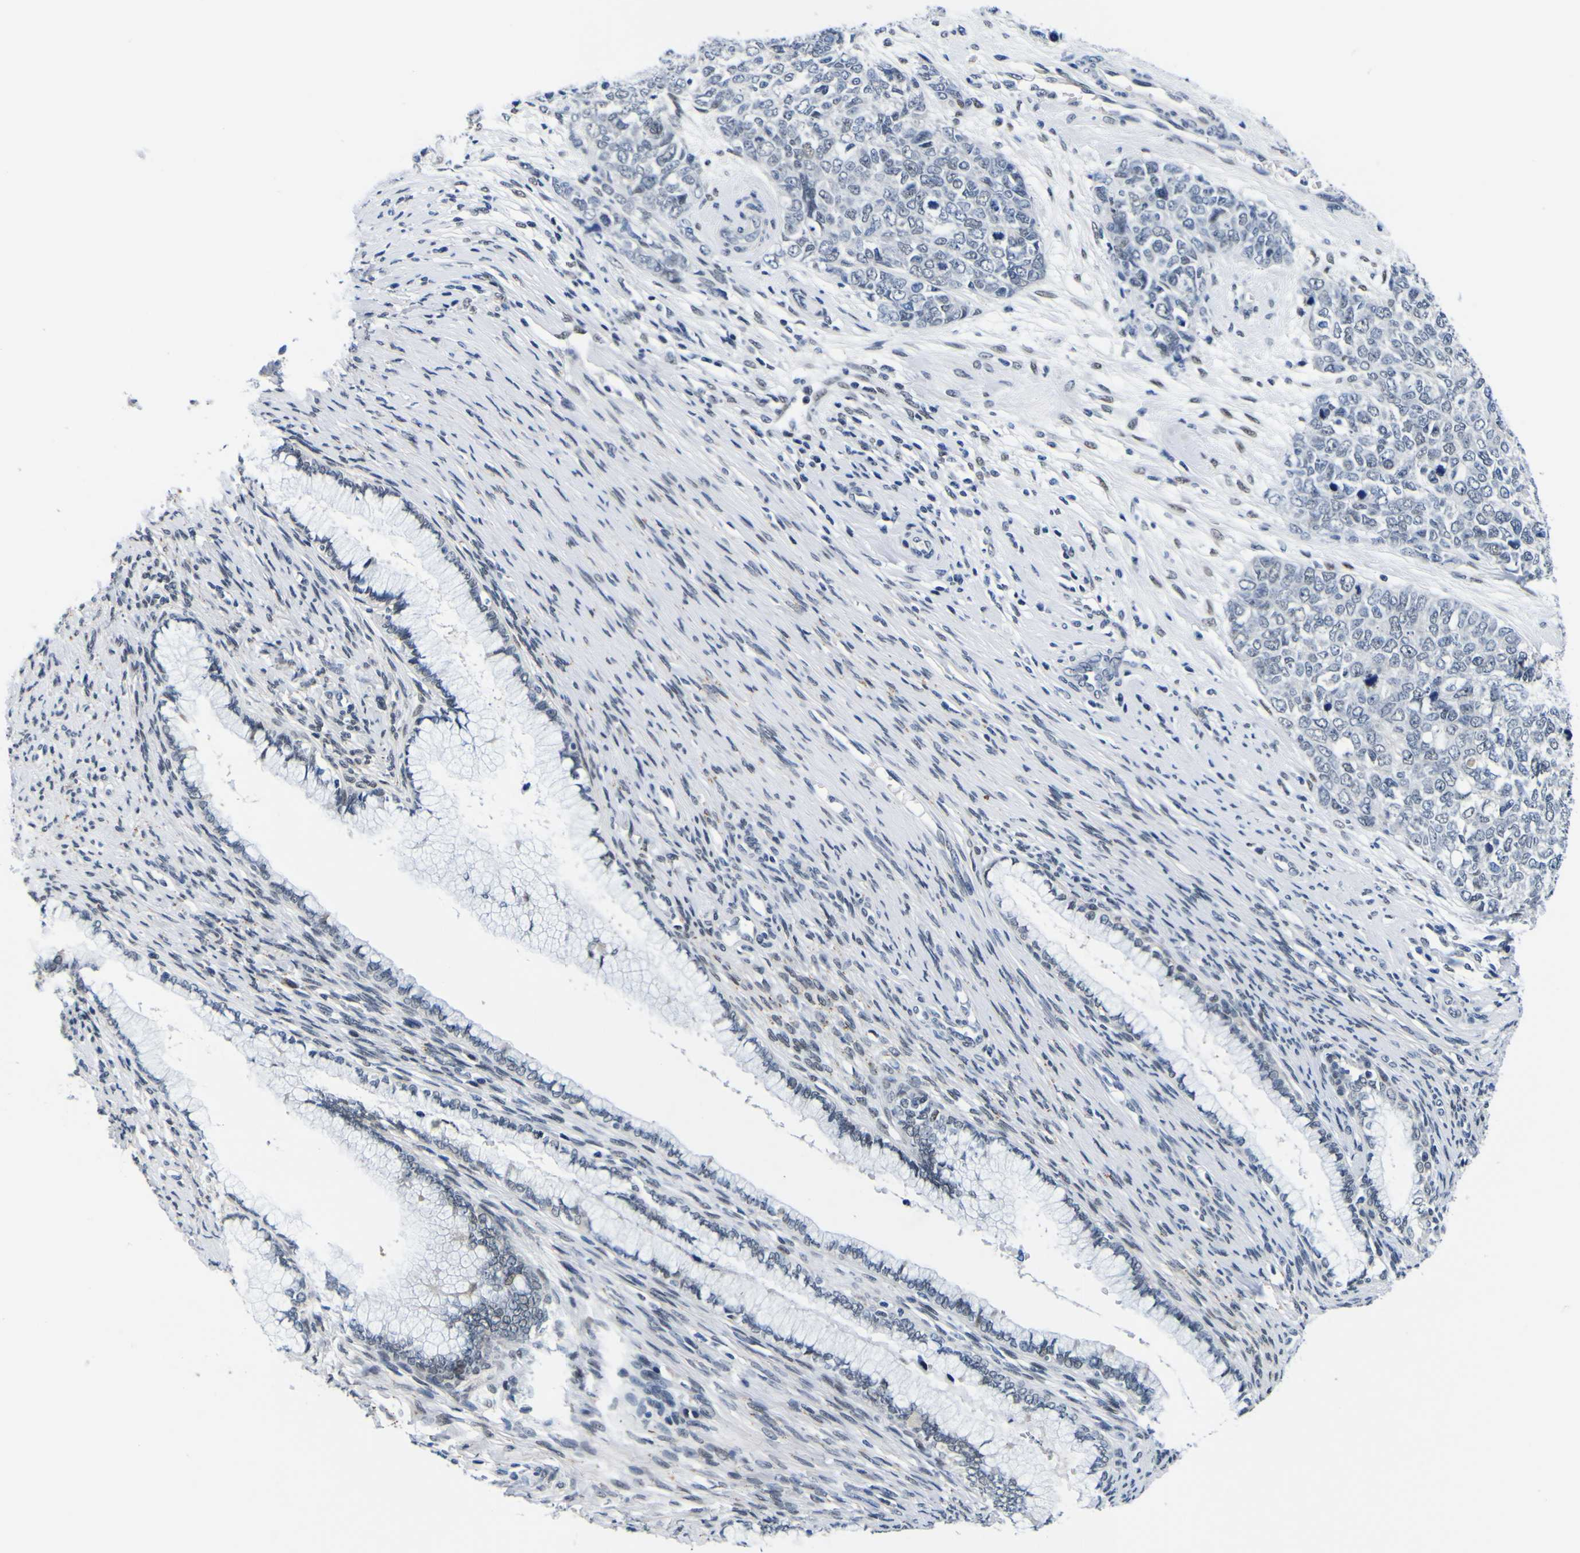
{"staining": {"intensity": "negative", "quantity": "none", "location": "none"}, "tissue": "cervical cancer", "cell_type": "Tumor cells", "image_type": "cancer", "snomed": [{"axis": "morphology", "description": "Squamous cell carcinoma, NOS"}, {"axis": "topography", "description": "Cervix"}], "caption": "Immunohistochemical staining of human cervical cancer (squamous cell carcinoma) shows no significant expression in tumor cells. Nuclei are stained in blue.", "gene": "CUL4B", "patient": {"sex": "female", "age": 63}}